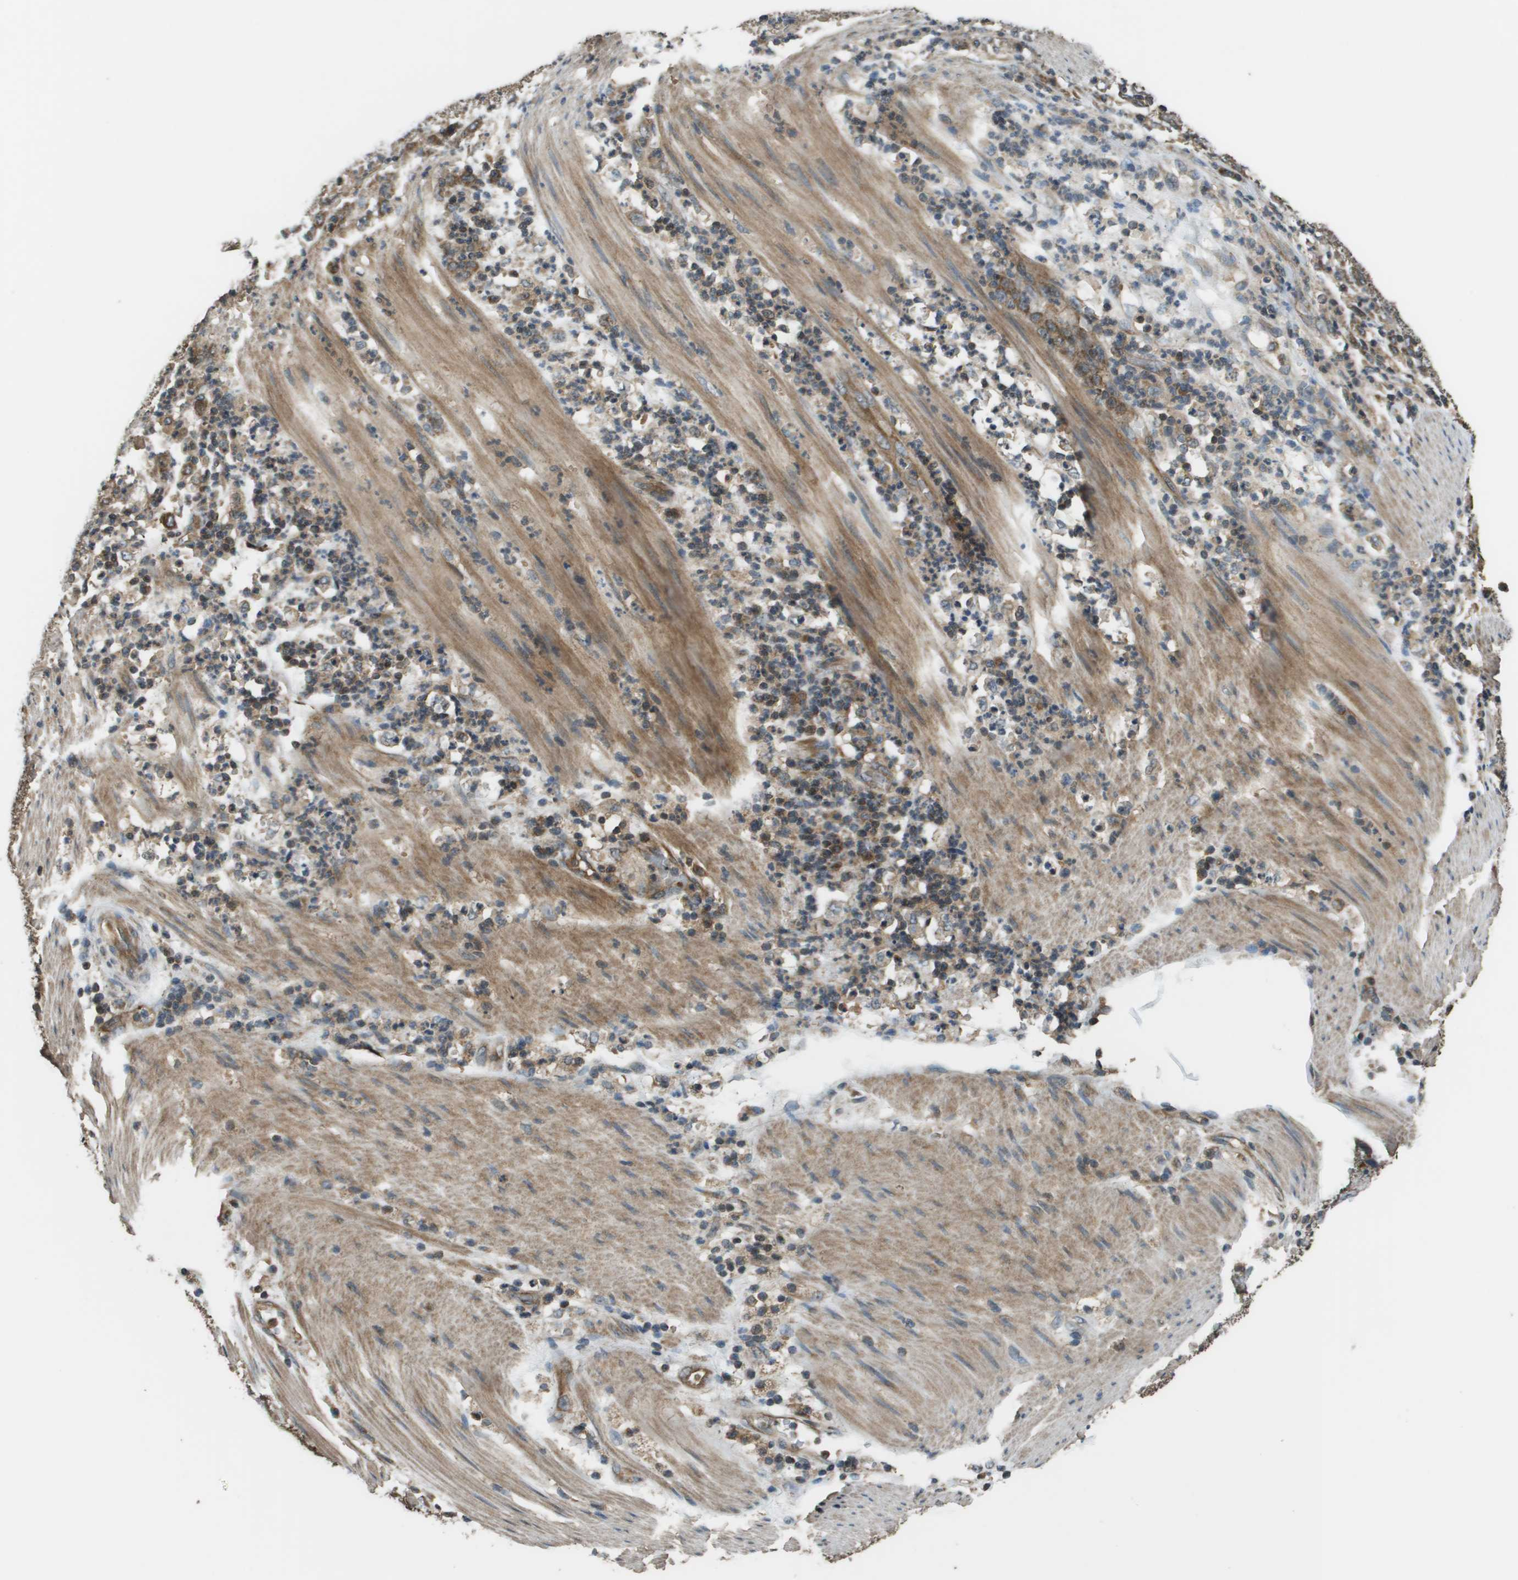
{"staining": {"intensity": "moderate", "quantity": ">75%", "location": "cytoplasmic/membranous"}, "tissue": "stomach cancer", "cell_type": "Tumor cells", "image_type": "cancer", "snomed": [{"axis": "morphology", "description": "Adenocarcinoma, NOS"}, {"axis": "topography", "description": "Stomach, lower"}], "caption": "Stomach cancer was stained to show a protein in brown. There is medium levels of moderate cytoplasmic/membranous staining in about >75% of tumor cells.", "gene": "PLPBP", "patient": {"sex": "female", "age": 71}}